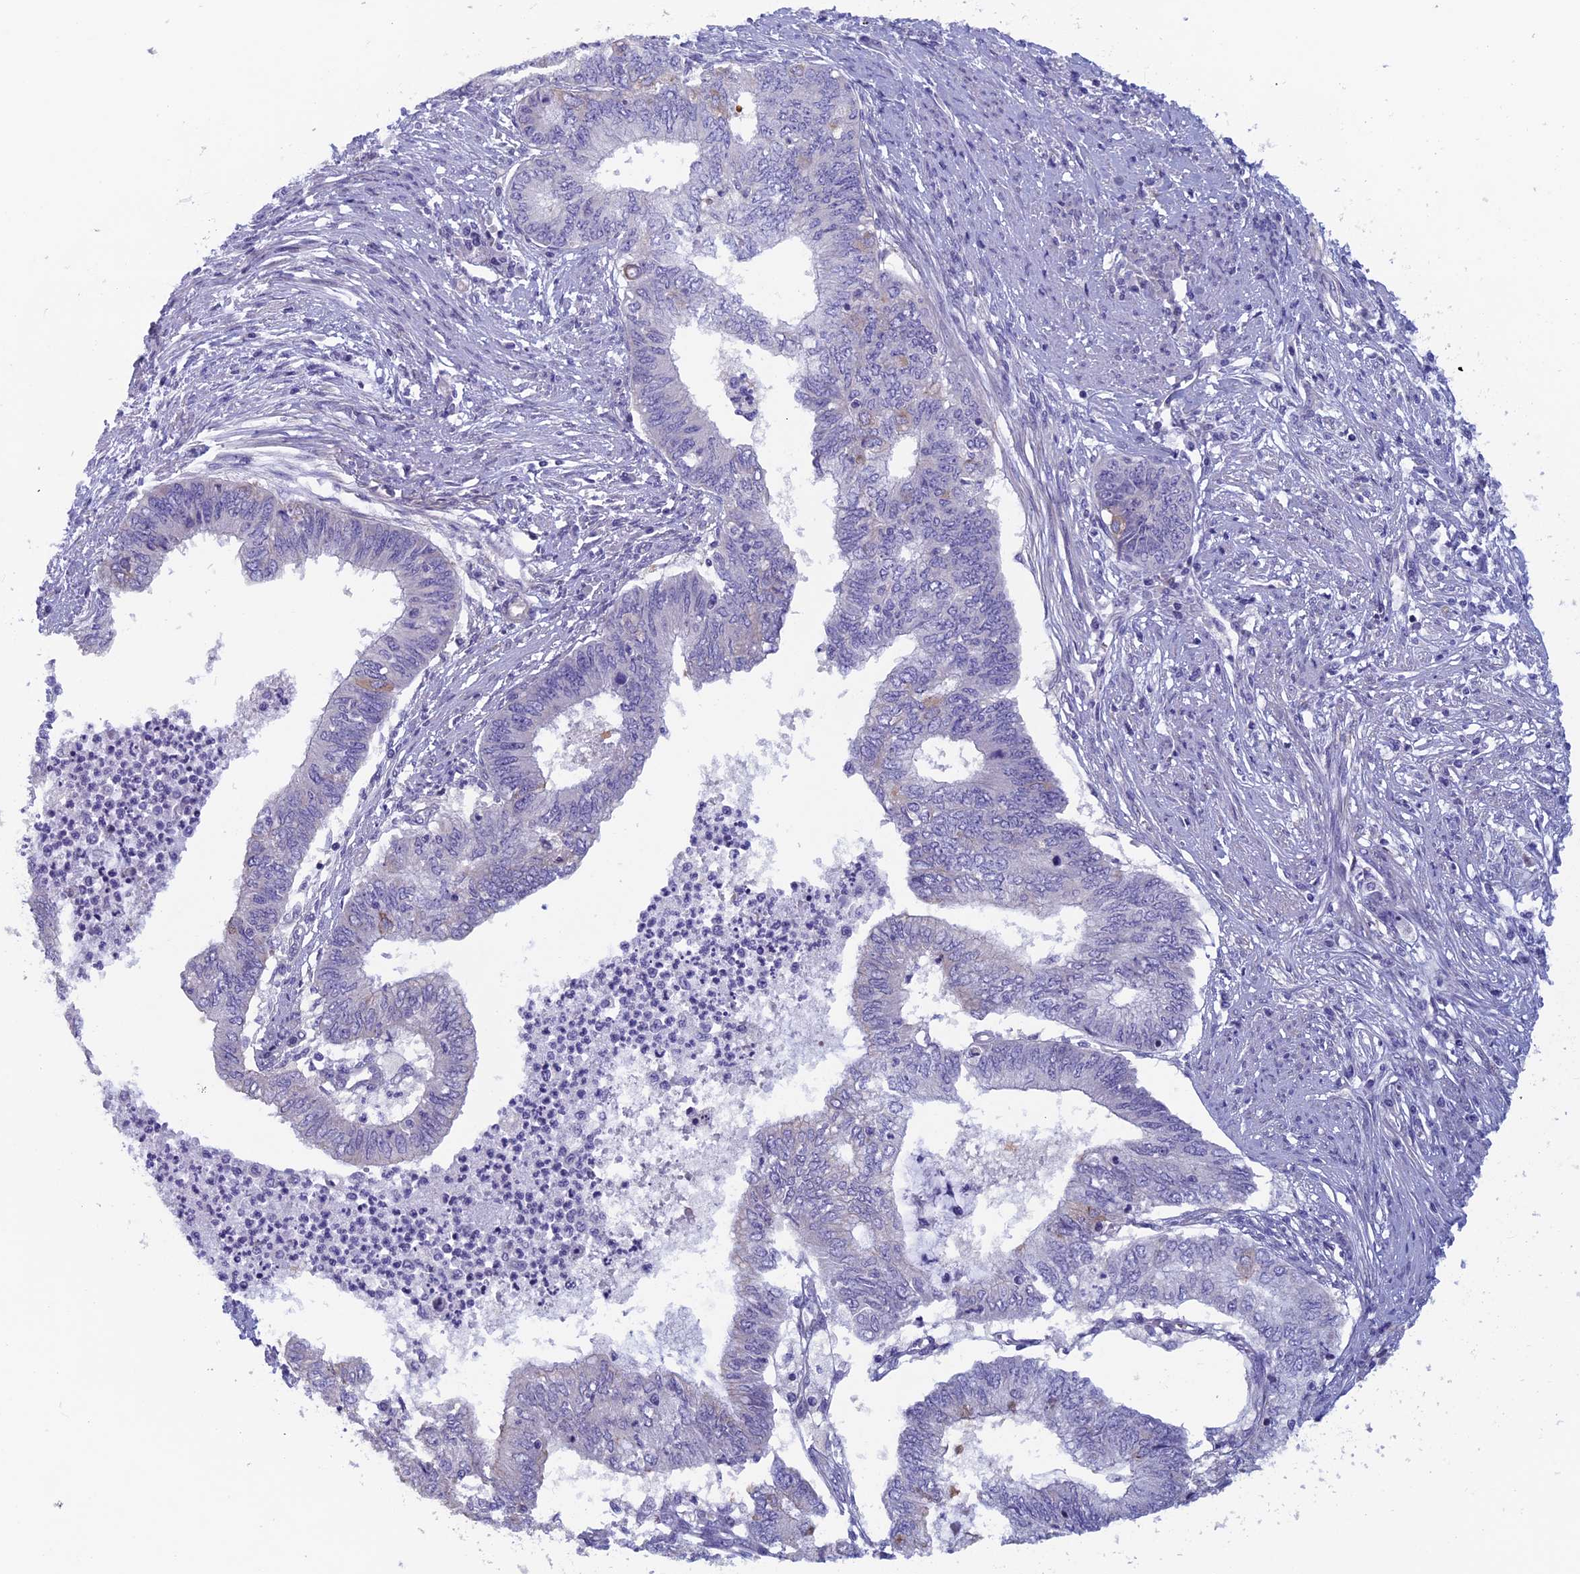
{"staining": {"intensity": "negative", "quantity": "none", "location": "none"}, "tissue": "endometrial cancer", "cell_type": "Tumor cells", "image_type": "cancer", "snomed": [{"axis": "morphology", "description": "Adenocarcinoma, NOS"}, {"axis": "topography", "description": "Endometrium"}], "caption": "This is an IHC image of human adenocarcinoma (endometrial). There is no staining in tumor cells.", "gene": "CNOT6L", "patient": {"sex": "female", "age": 68}}